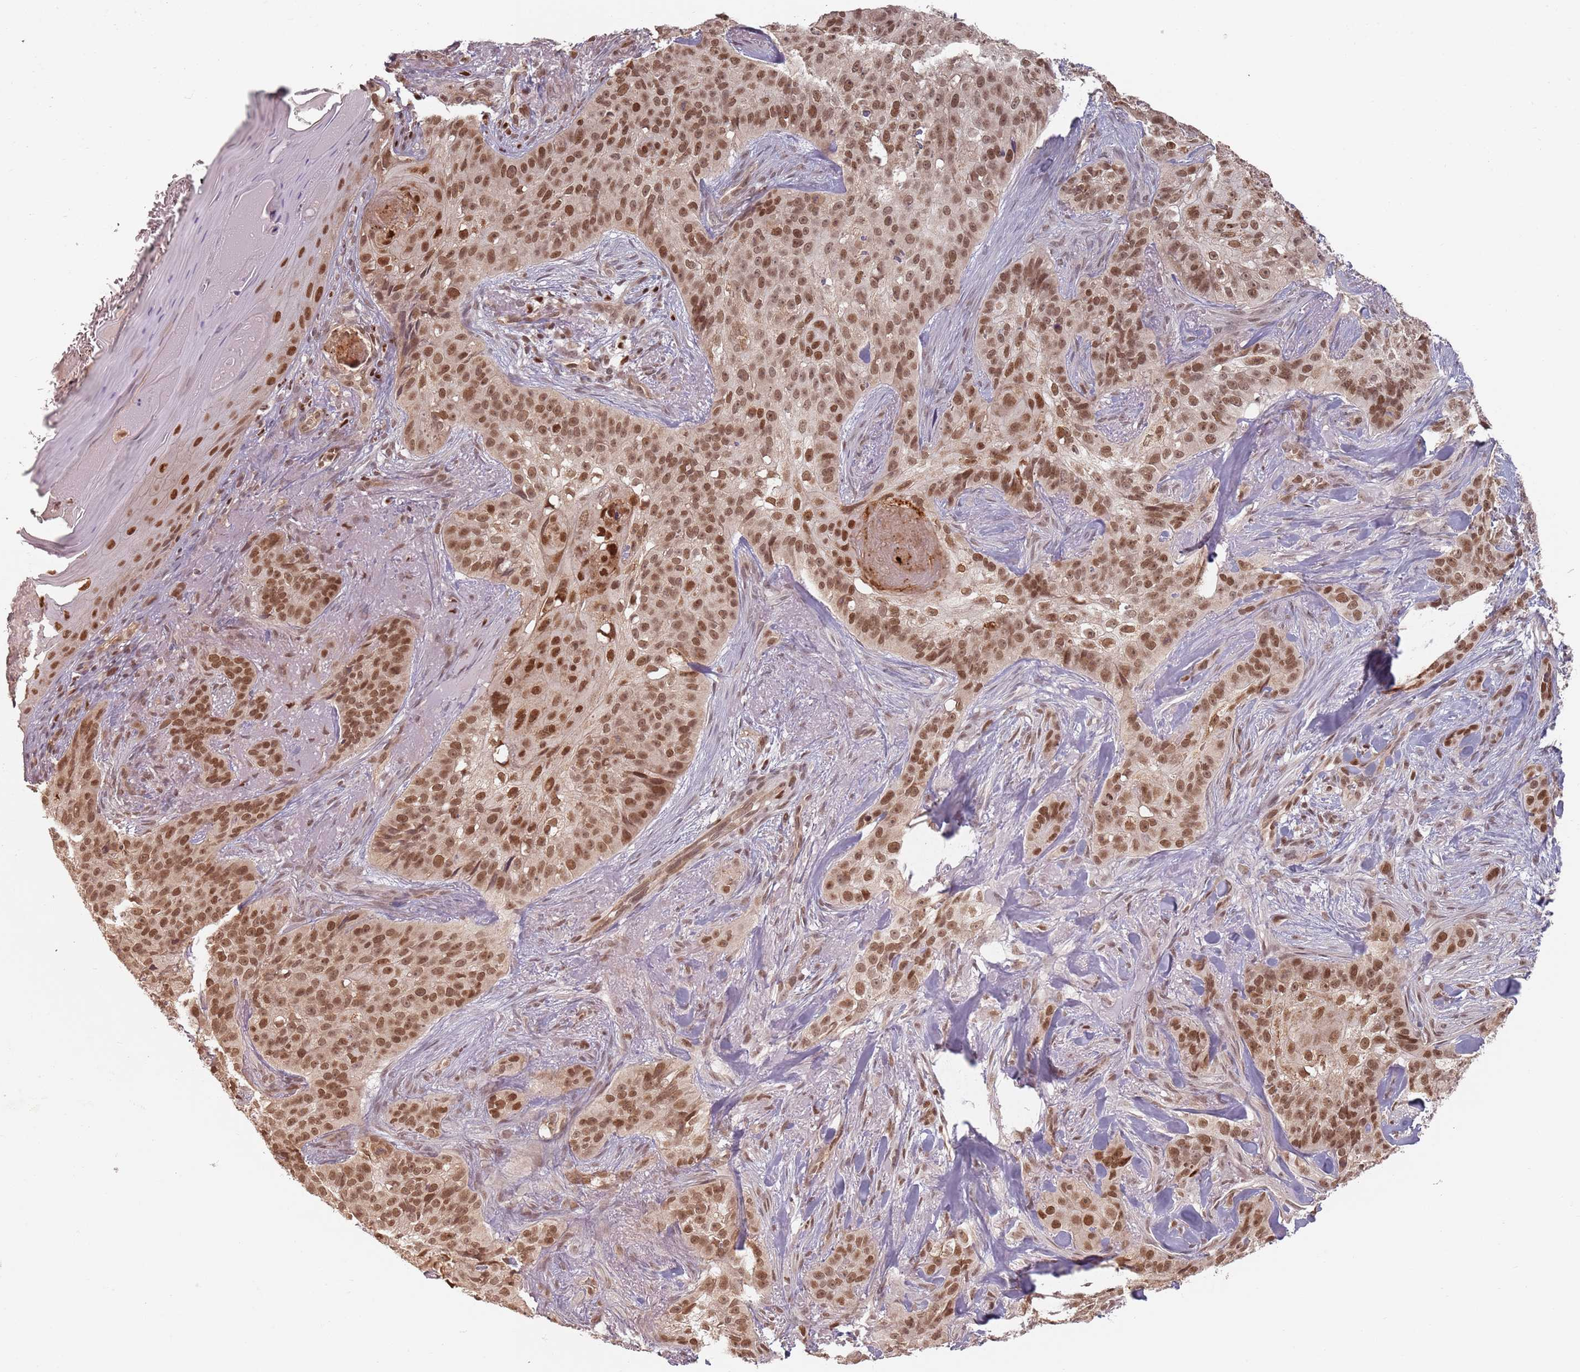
{"staining": {"intensity": "strong", "quantity": ">75%", "location": "nuclear"}, "tissue": "skin cancer", "cell_type": "Tumor cells", "image_type": "cancer", "snomed": [{"axis": "morphology", "description": "Basal cell carcinoma"}, {"axis": "topography", "description": "Skin"}], "caption": "Skin cancer stained with DAB (3,3'-diaminobenzidine) IHC shows high levels of strong nuclear staining in about >75% of tumor cells. The staining is performed using DAB (3,3'-diaminobenzidine) brown chromogen to label protein expression. The nuclei are counter-stained blue using hematoxylin.", "gene": "NUP50", "patient": {"sex": "female", "age": 92}}